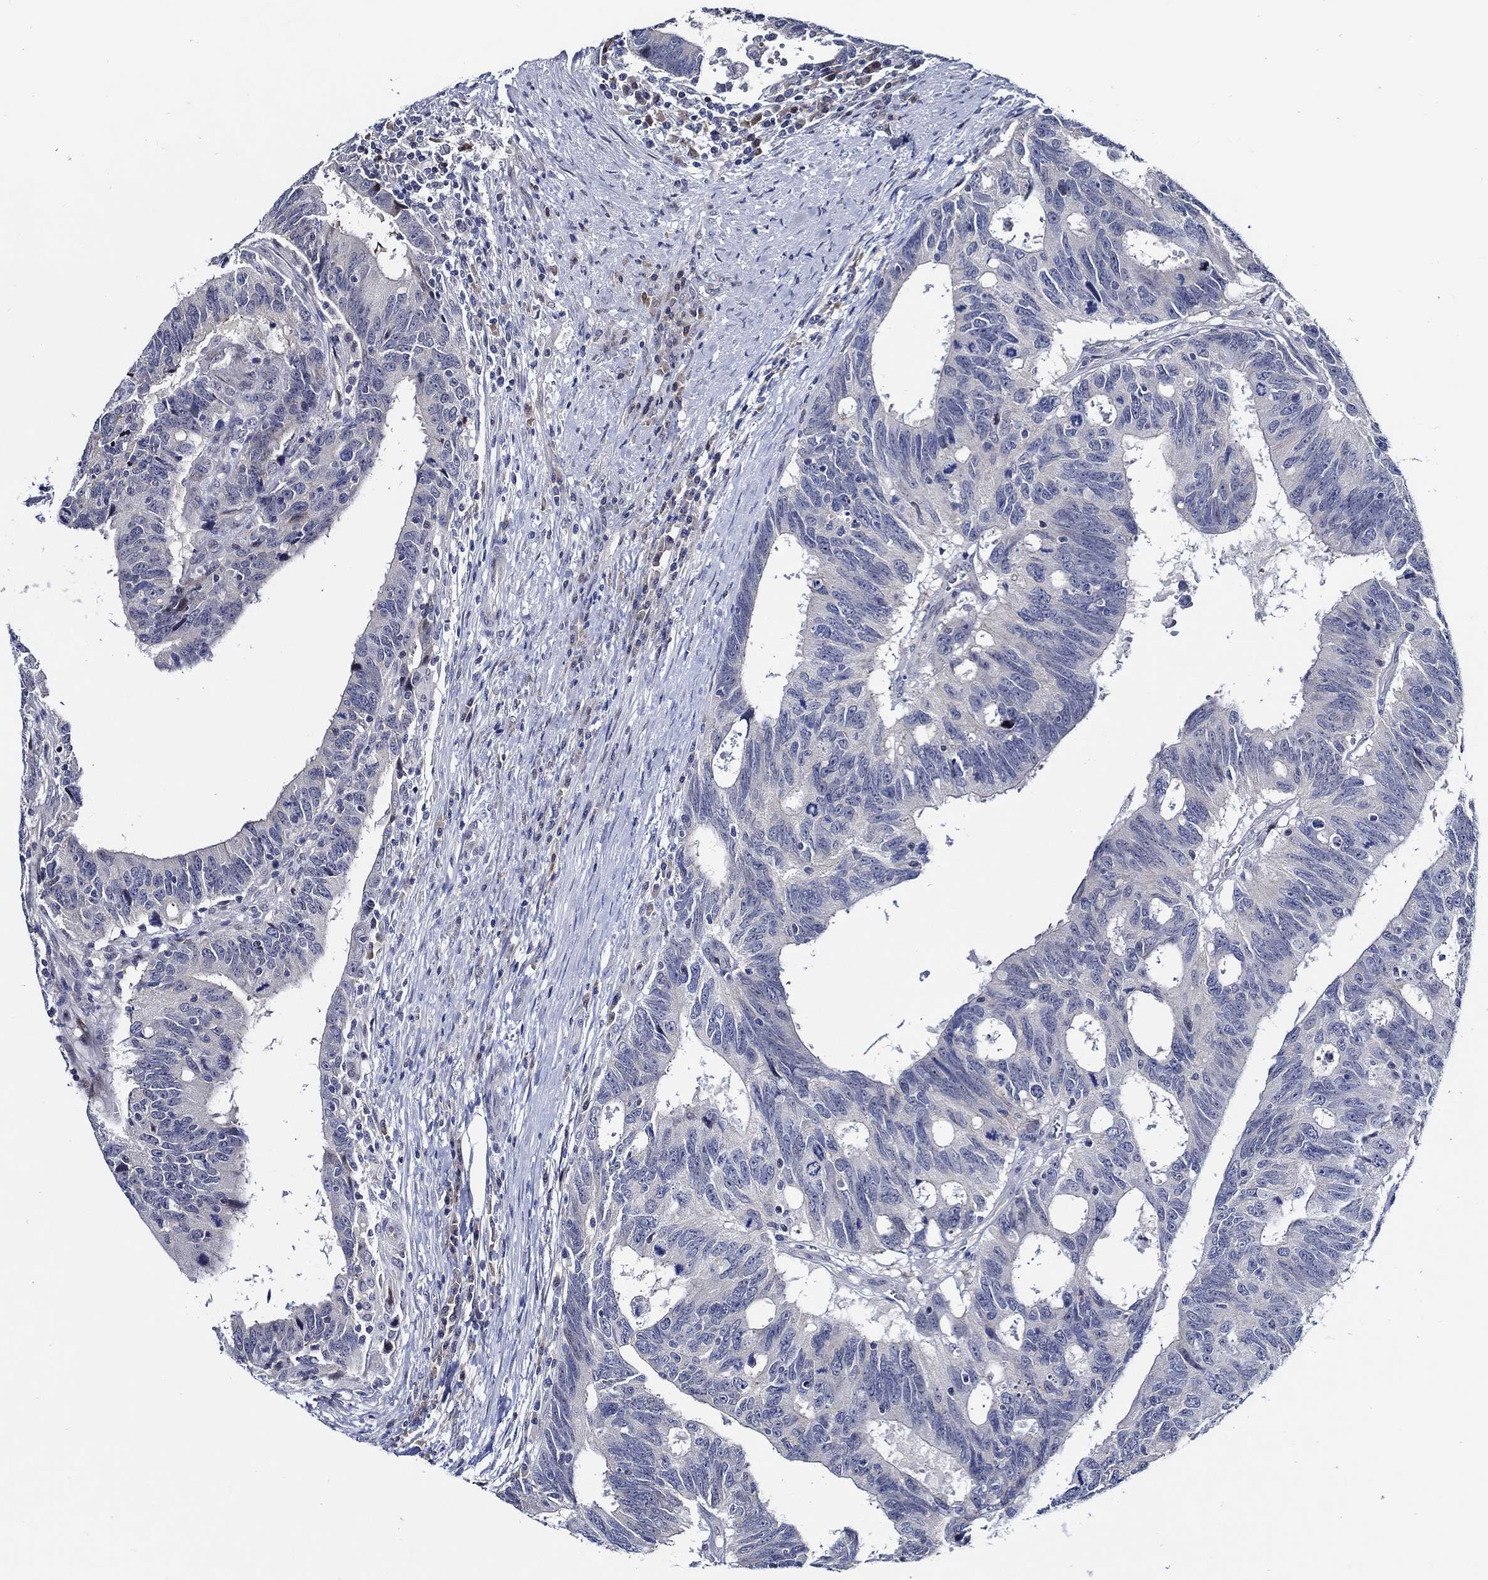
{"staining": {"intensity": "negative", "quantity": "none", "location": "none"}, "tissue": "colorectal cancer", "cell_type": "Tumor cells", "image_type": "cancer", "snomed": [{"axis": "morphology", "description": "Adenocarcinoma, NOS"}, {"axis": "topography", "description": "Colon"}], "caption": "DAB immunohistochemical staining of colorectal adenocarcinoma demonstrates no significant staining in tumor cells. (DAB IHC visualized using brightfield microscopy, high magnification).", "gene": "C8orf48", "patient": {"sex": "female", "age": 77}}